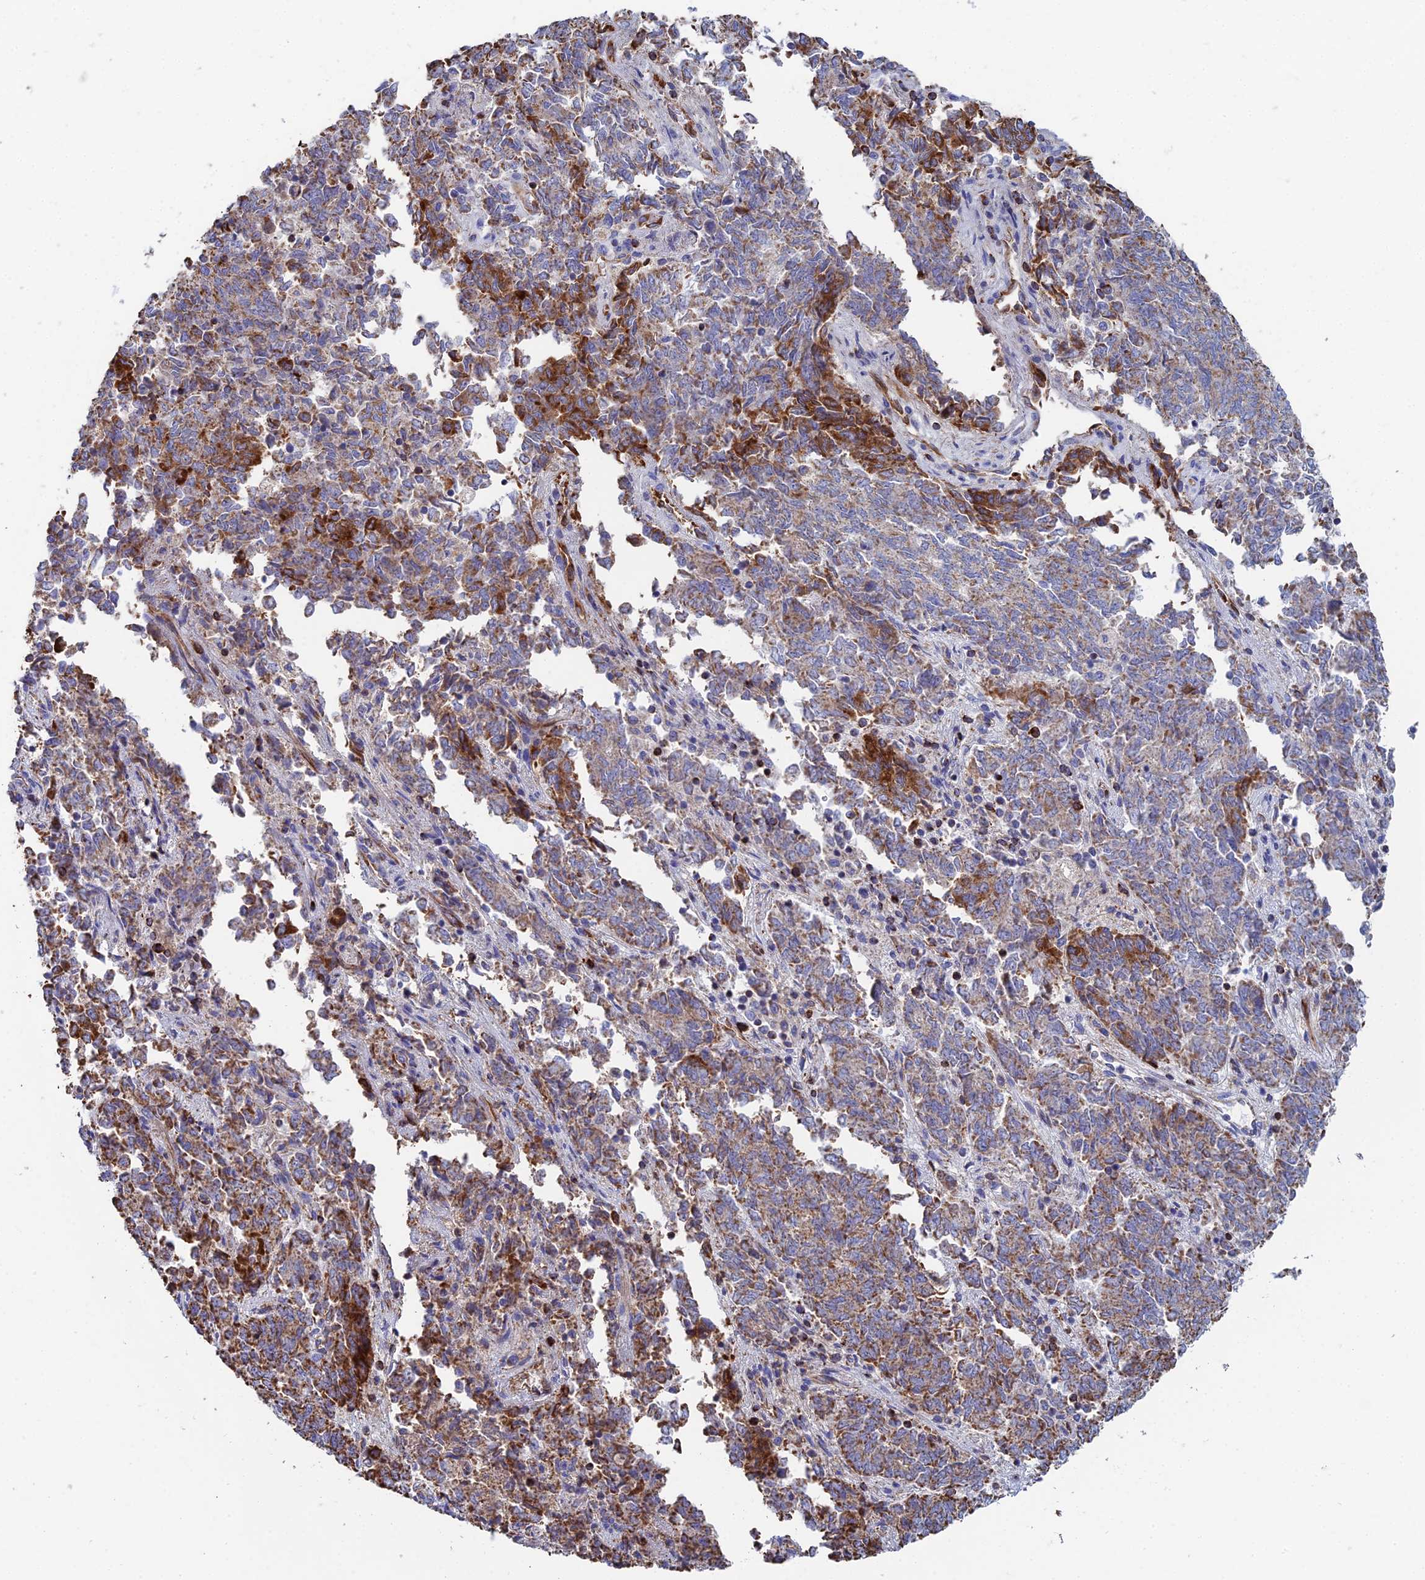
{"staining": {"intensity": "moderate", "quantity": "25%-75%", "location": "cytoplasmic/membranous"}, "tissue": "endometrial cancer", "cell_type": "Tumor cells", "image_type": "cancer", "snomed": [{"axis": "morphology", "description": "Adenocarcinoma, NOS"}, {"axis": "topography", "description": "Endometrium"}], "caption": "Moderate cytoplasmic/membranous expression is appreciated in about 25%-75% of tumor cells in endometrial cancer.", "gene": "SPOCK2", "patient": {"sex": "female", "age": 80}}